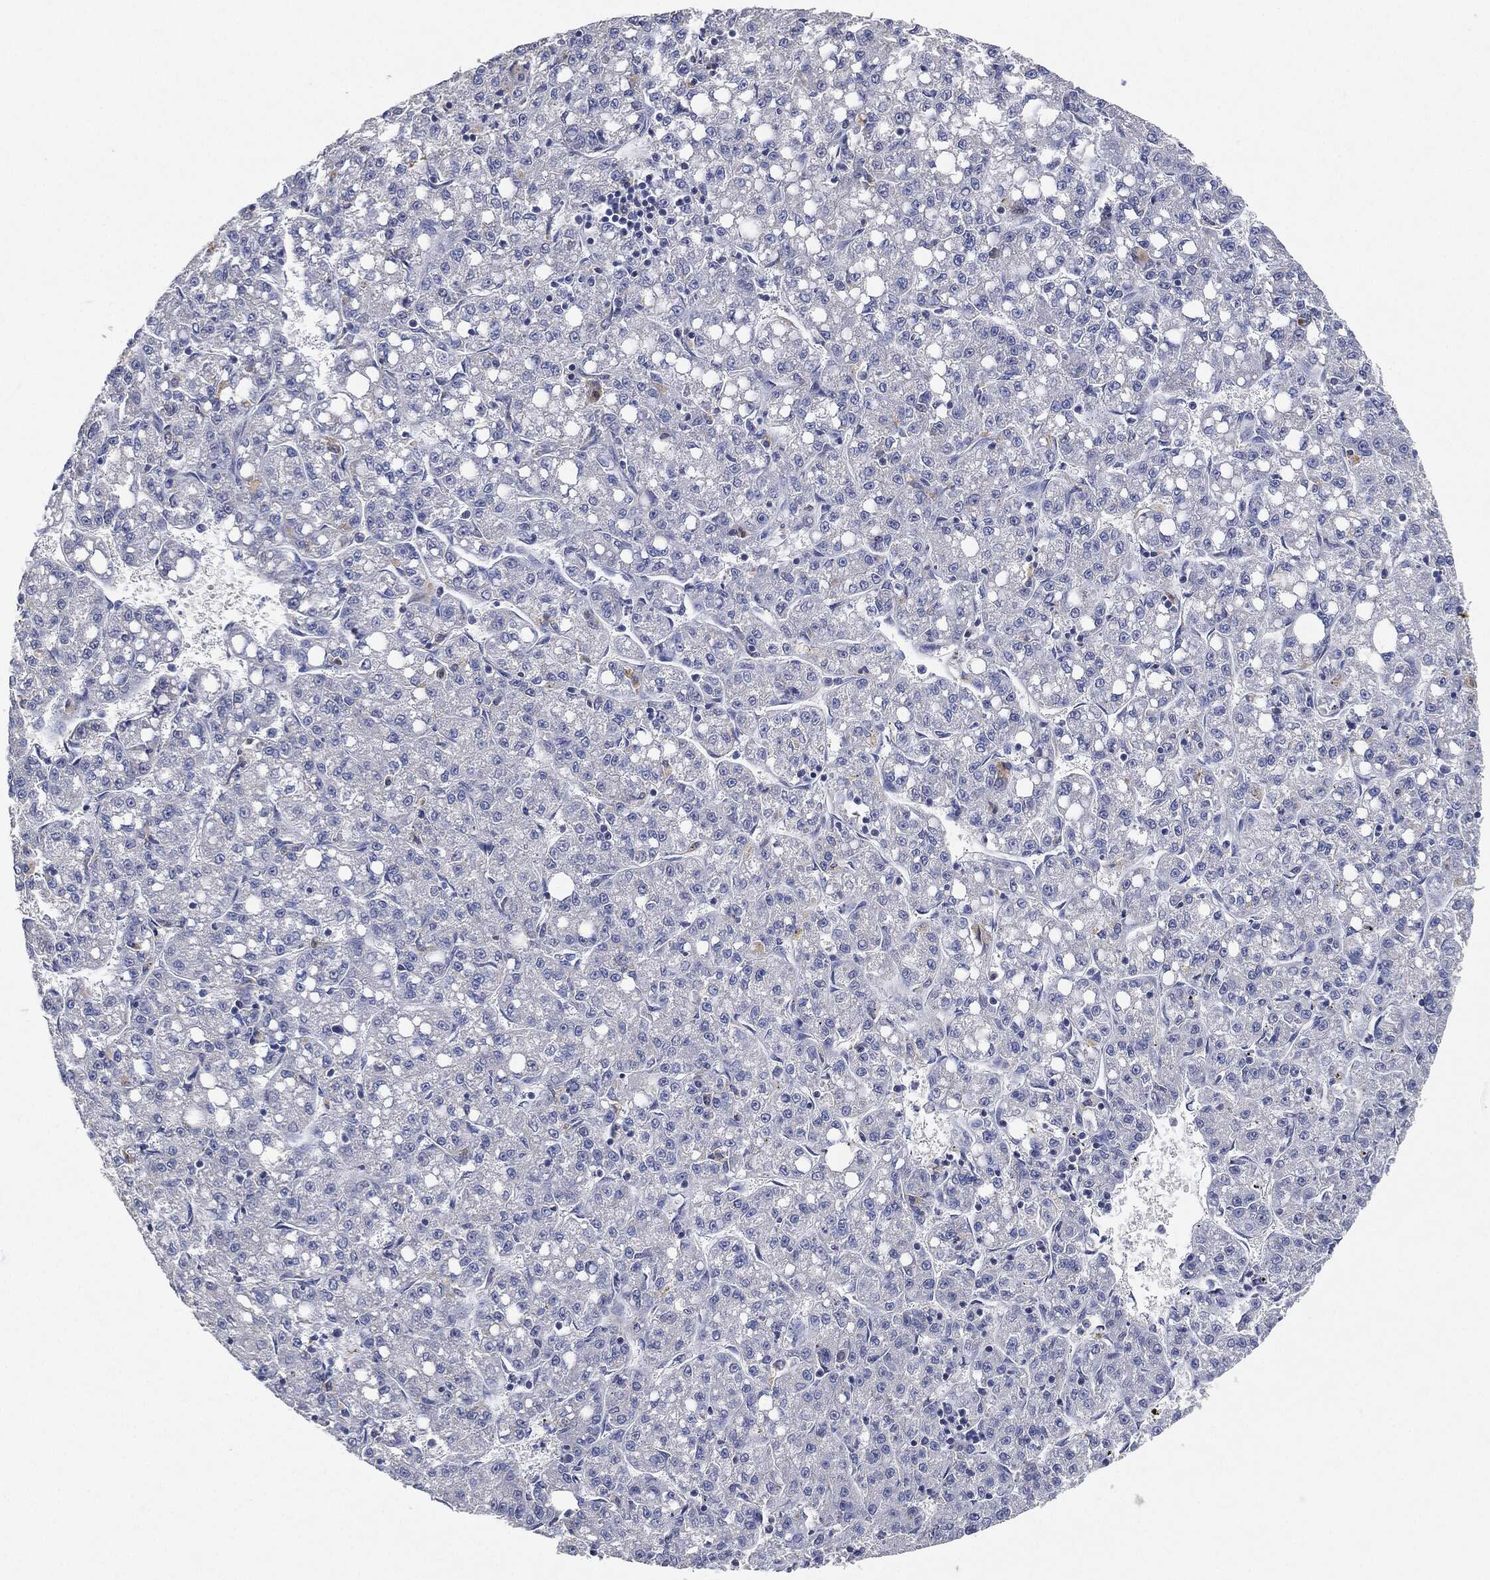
{"staining": {"intensity": "negative", "quantity": "none", "location": "none"}, "tissue": "liver cancer", "cell_type": "Tumor cells", "image_type": "cancer", "snomed": [{"axis": "morphology", "description": "Carcinoma, Hepatocellular, NOS"}, {"axis": "topography", "description": "Liver"}], "caption": "DAB immunohistochemical staining of human liver hepatocellular carcinoma shows no significant positivity in tumor cells.", "gene": "NTRK1", "patient": {"sex": "female", "age": 65}}